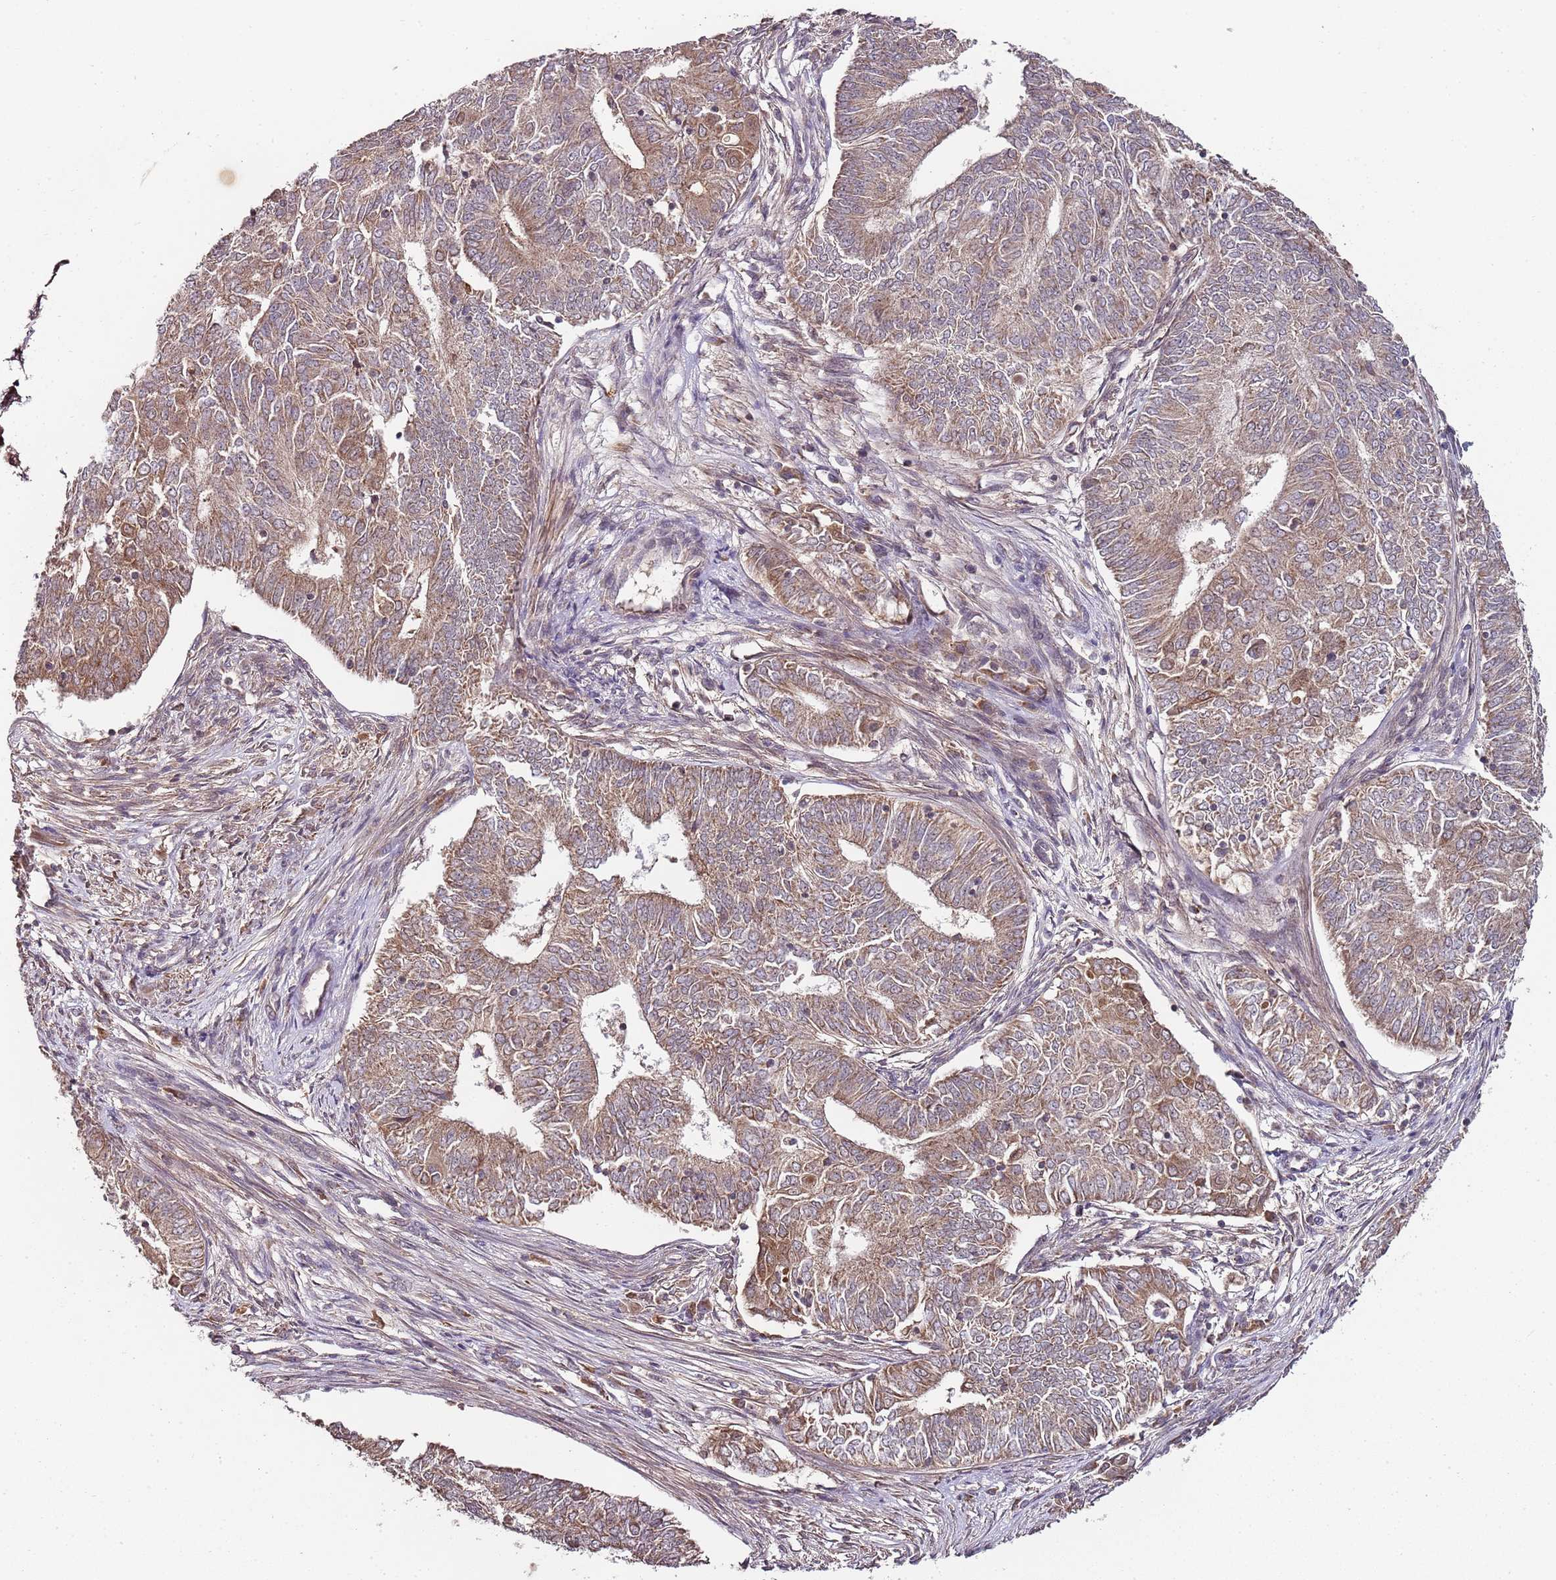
{"staining": {"intensity": "moderate", "quantity": ">75%", "location": "cytoplasmic/membranous"}, "tissue": "endometrial cancer", "cell_type": "Tumor cells", "image_type": "cancer", "snomed": [{"axis": "morphology", "description": "Adenocarcinoma, NOS"}, {"axis": "topography", "description": "Endometrium"}], "caption": "This is a photomicrograph of immunohistochemistry staining of endometrial cancer (adenocarcinoma), which shows moderate staining in the cytoplasmic/membranous of tumor cells.", "gene": "LIN37", "patient": {"sex": "female", "age": 62}}